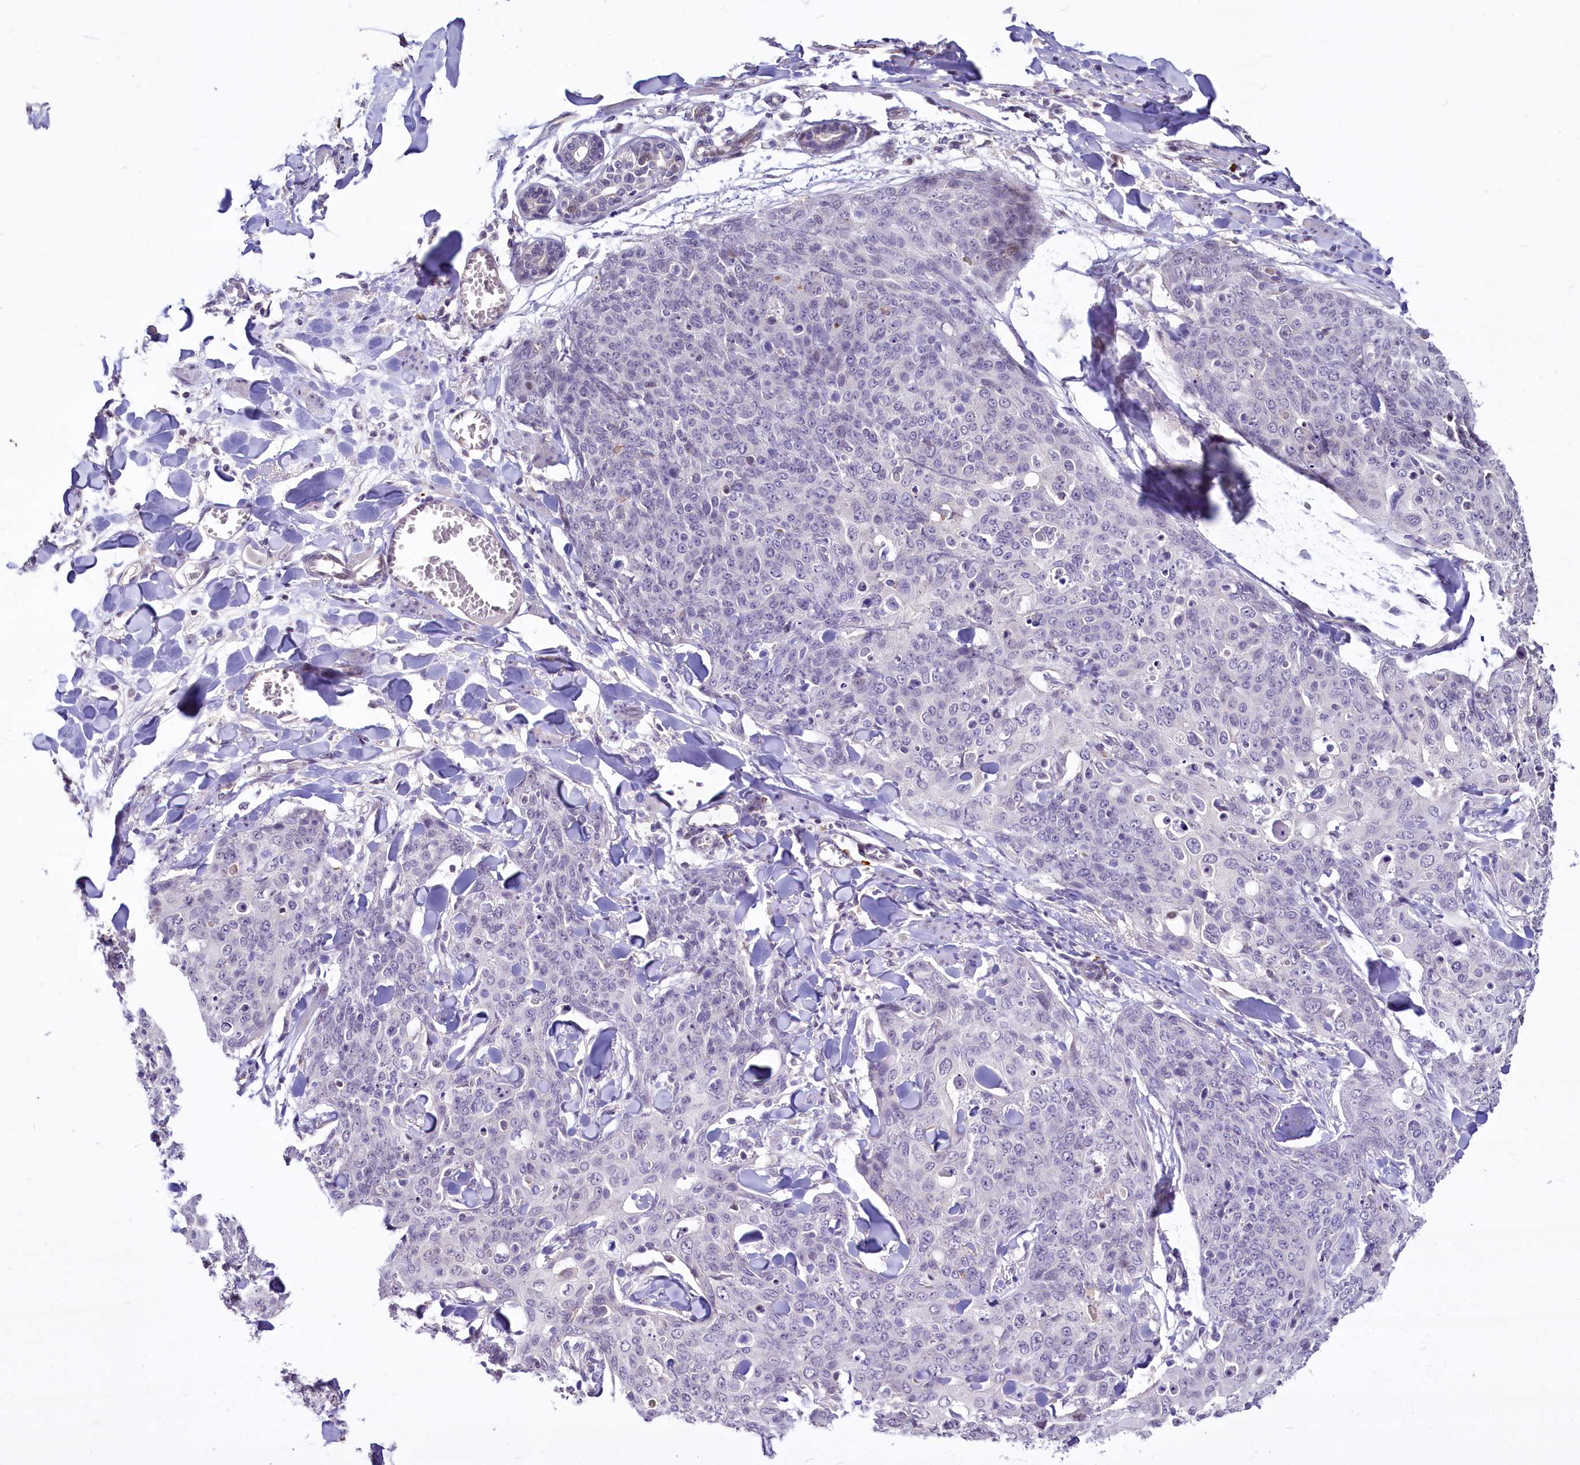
{"staining": {"intensity": "negative", "quantity": "none", "location": "none"}, "tissue": "skin cancer", "cell_type": "Tumor cells", "image_type": "cancer", "snomed": [{"axis": "morphology", "description": "Squamous cell carcinoma, NOS"}, {"axis": "topography", "description": "Skin"}, {"axis": "topography", "description": "Vulva"}], "caption": "Squamous cell carcinoma (skin) was stained to show a protein in brown. There is no significant expression in tumor cells.", "gene": "BANK1", "patient": {"sex": "female", "age": 85}}